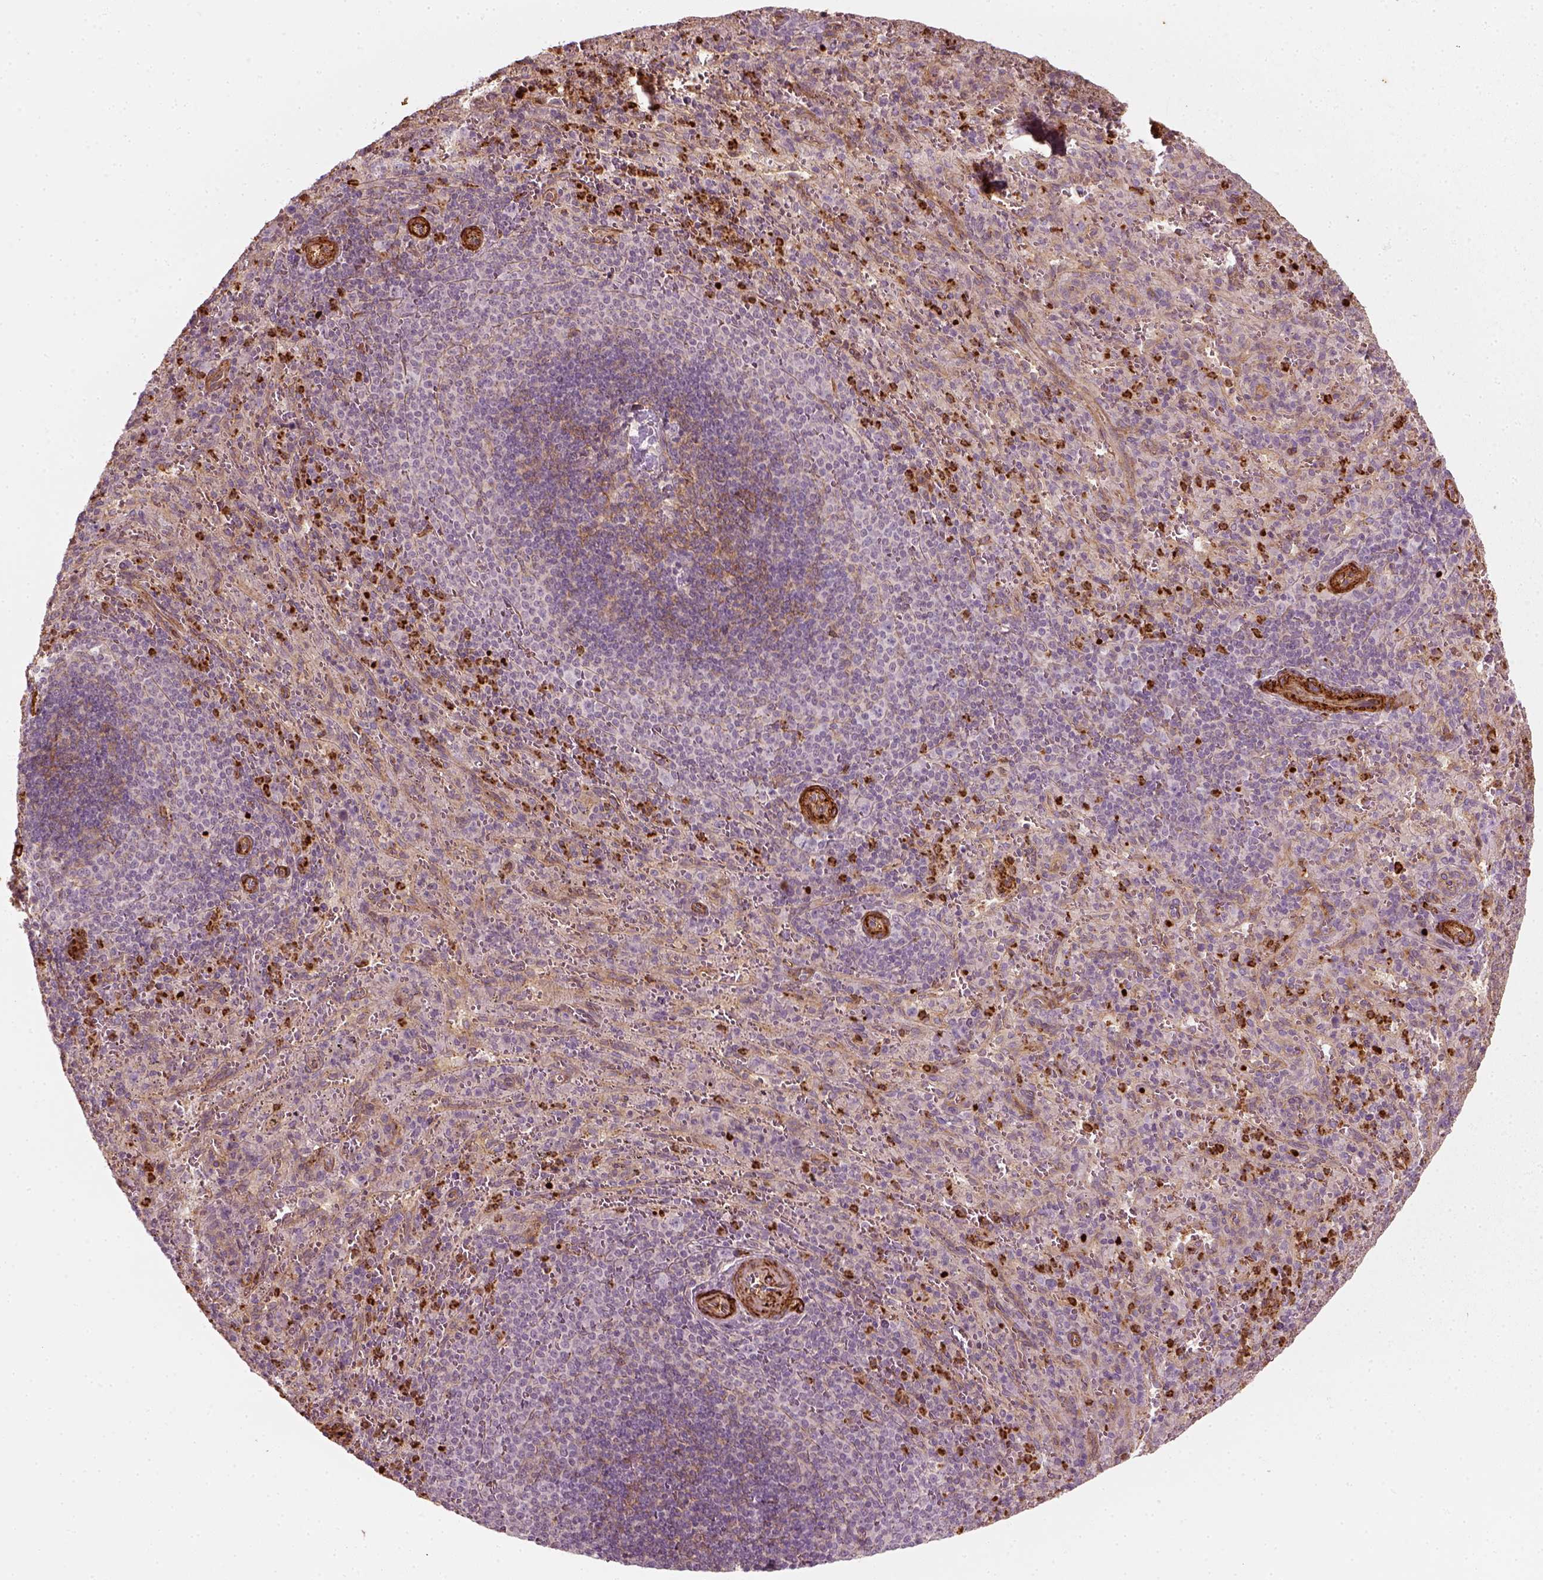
{"staining": {"intensity": "strong", "quantity": "25%-75%", "location": "cytoplasmic/membranous"}, "tissue": "spleen", "cell_type": "Cells in red pulp", "image_type": "normal", "snomed": [{"axis": "morphology", "description": "Normal tissue, NOS"}, {"axis": "topography", "description": "Spleen"}], "caption": "This is an image of IHC staining of normal spleen, which shows strong positivity in the cytoplasmic/membranous of cells in red pulp.", "gene": "NPTN", "patient": {"sex": "male", "age": 57}}